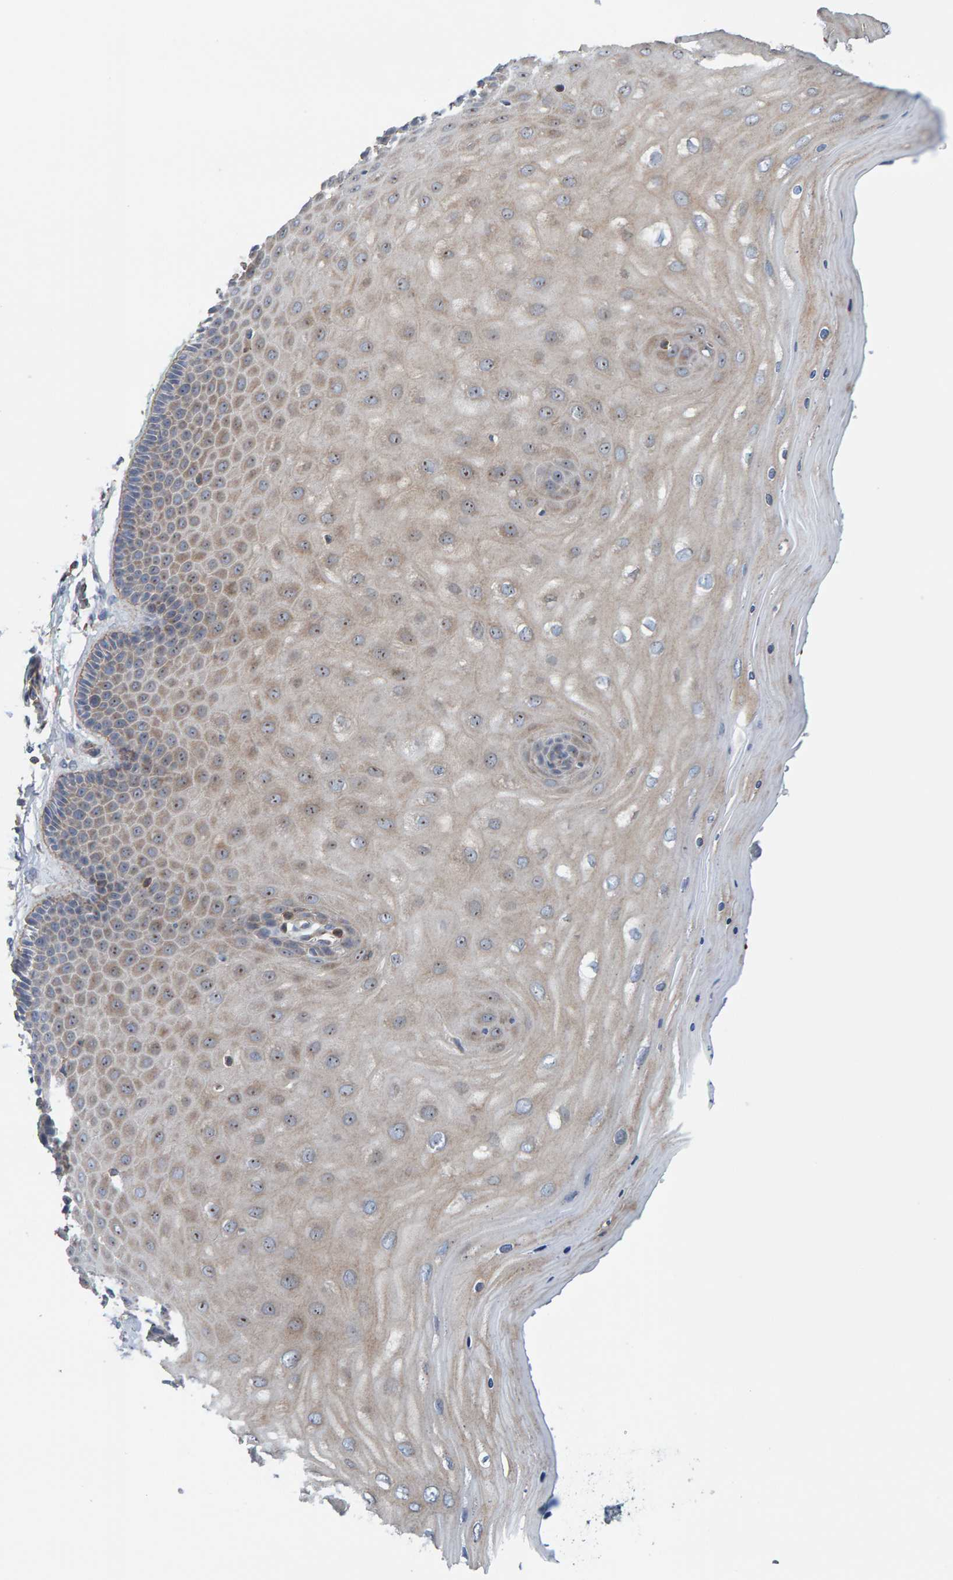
{"staining": {"intensity": "moderate", "quantity": ">75%", "location": "cytoplasmic/membranous"}, "tissue": "cervix", "cell_type": "Glandular cells", "image_type": "normal", "snomed": [{"axis": "morphology", "description": "Normal tissue, NOS"}, {"axis": "topography", "description": "Cervix"}], "caption": "This histopathology image displays immunohistochemistry staining of unremarkable human cervix, with medium moderate cytoplasmic/membranous staining in approximately >75% of glandular cells.", "gene": "CCM2", "patient": {"sex": "female", "age": 55}}